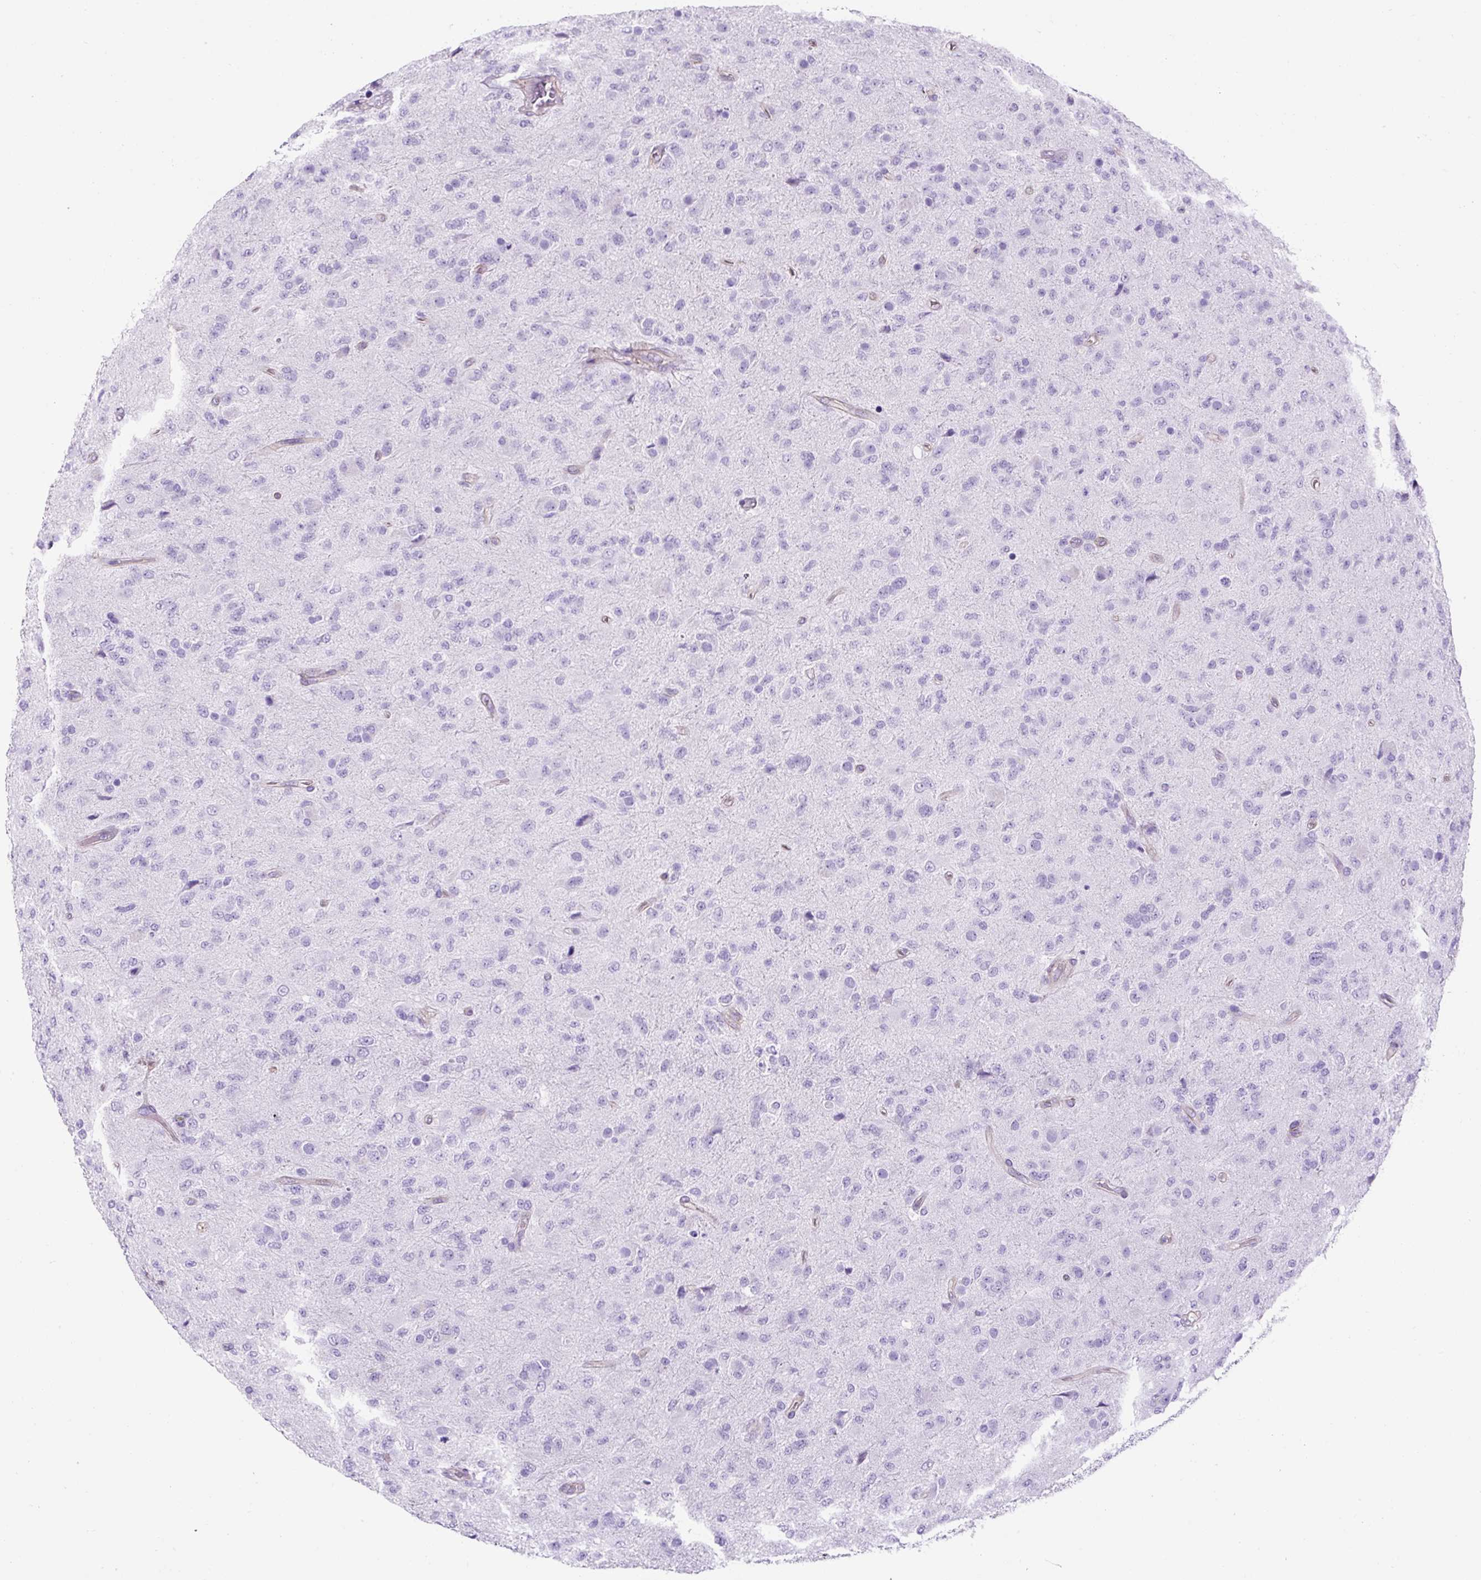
{"staining": {"intensity": "negative", "quantity": "none", "location": "none"}, "tissue": "glioma", "cell_type": "Tumor cells", "image_type": "cancer", "snomed": [{"axis": "morphology", "description": "Glioma, malignant, Low grade"}, {"axis": "topography", "description": "Brain"}], "caption": "This image is of glioma stained with immunohistochemistry to label a protein in brown with the nuclei are counter-stained blue. There is no expression in tumor cells.", "gene": "KRT12", "patient": {"sex": "male", "age": 65}}